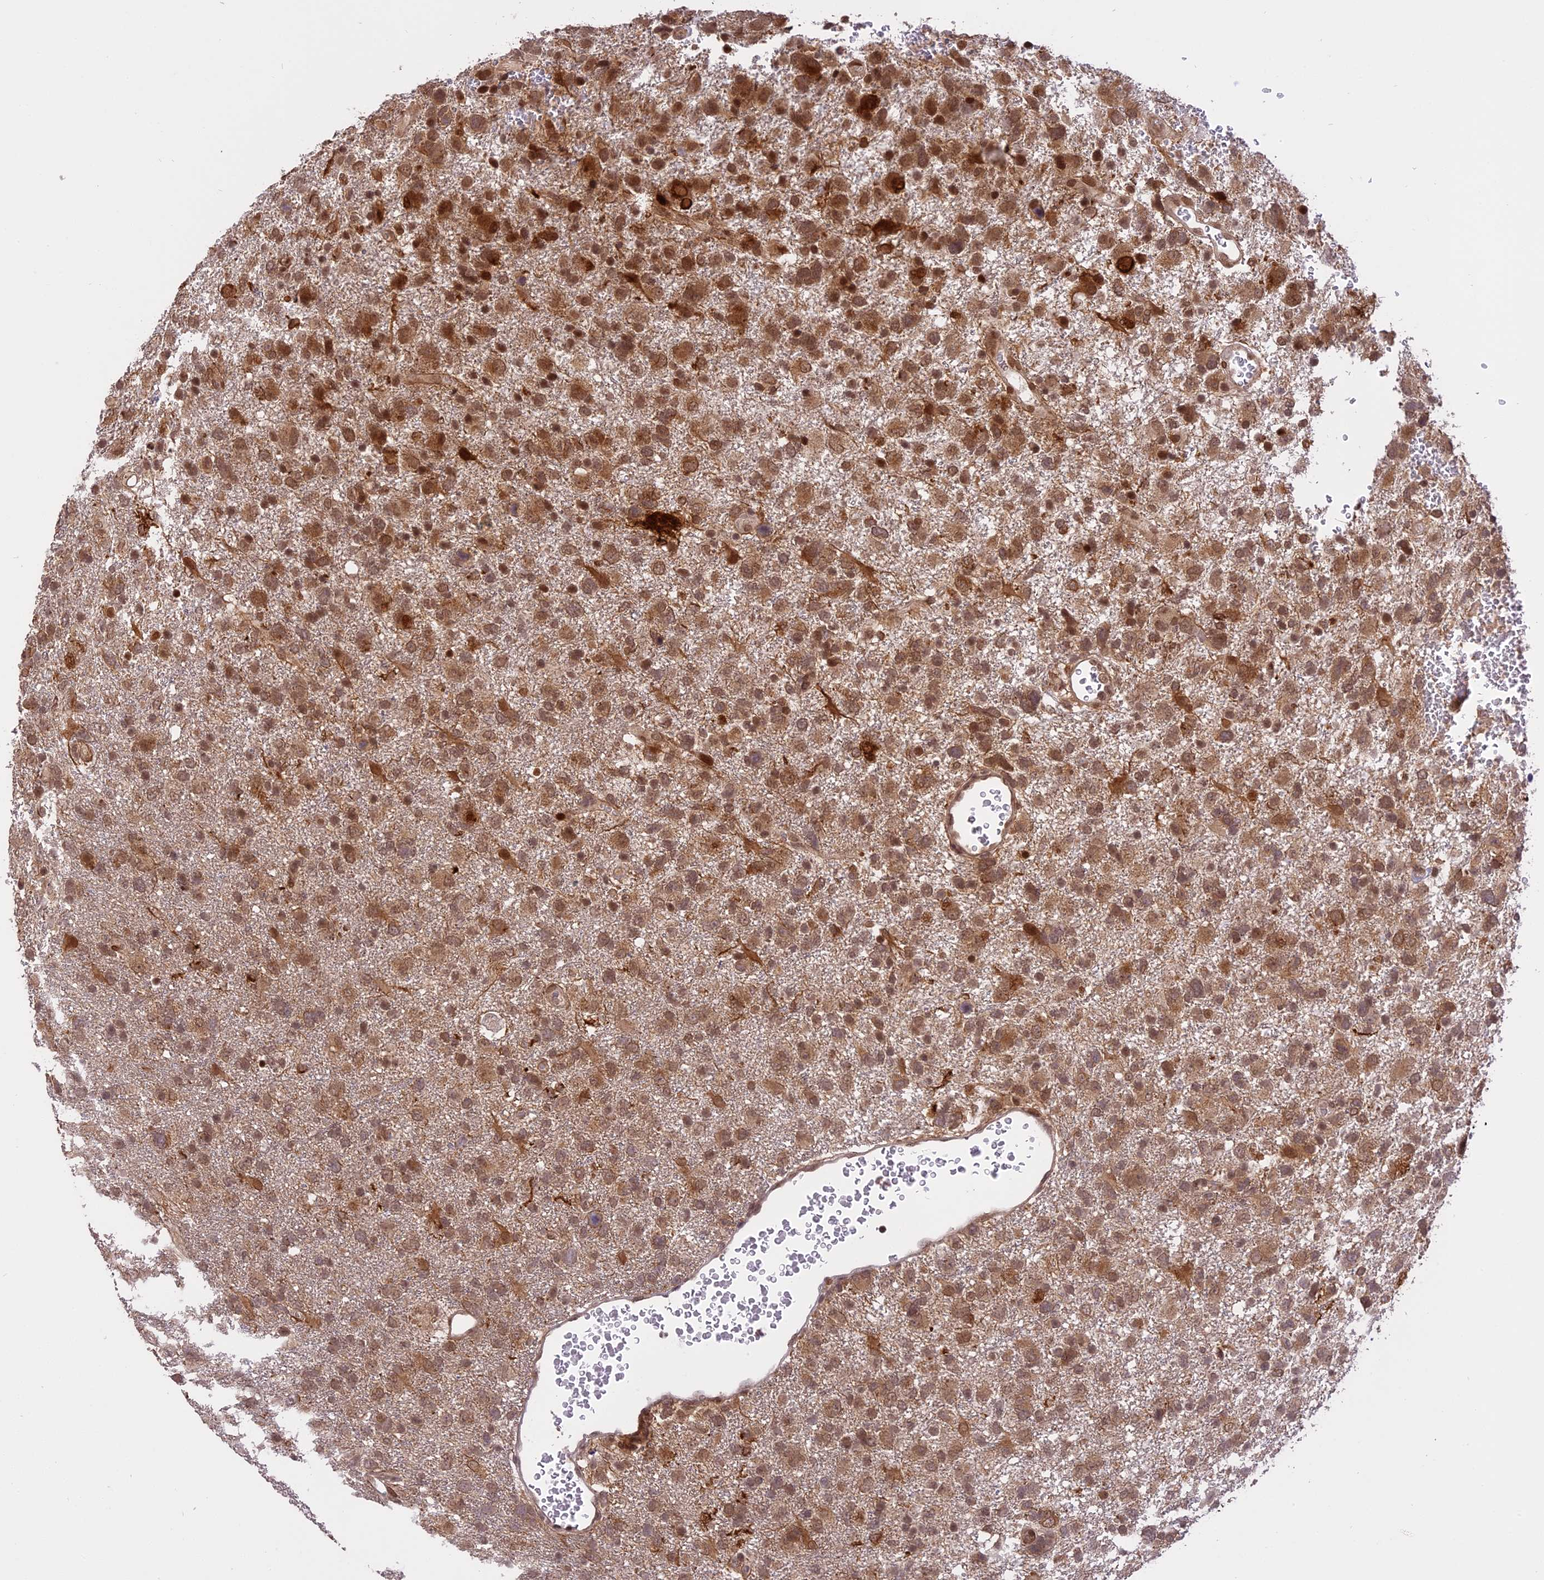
{"staining": {"intensity": "moderate", "quantity": ">75%", "location": "cytoplasmic/membranous,nuclear"}, "tissue": "glioma", "cell_type": "Tumor cells", "image_type": "cancer", "snomed": [{"axis": "morphology", "description": "Glioma, malignant, High grade"}, {"axis": "topography", "description": "Brain"}], "caption": "Immunohistochemistry staining of malignant glioma (high-grade), which exhibits medium levels of moderate cytoplasmic/membranous and nuclear expression in approximately >75% of tumor cells indicating moderate cytoplasmic/membranous and nuclear protein expression. The staining was performed using DAB (brown) for protein detection and nuclei were counterstained in hematoxylin (blue).", "gene": "PRELID2", "patient": {"sex": "male", "age": 61}}